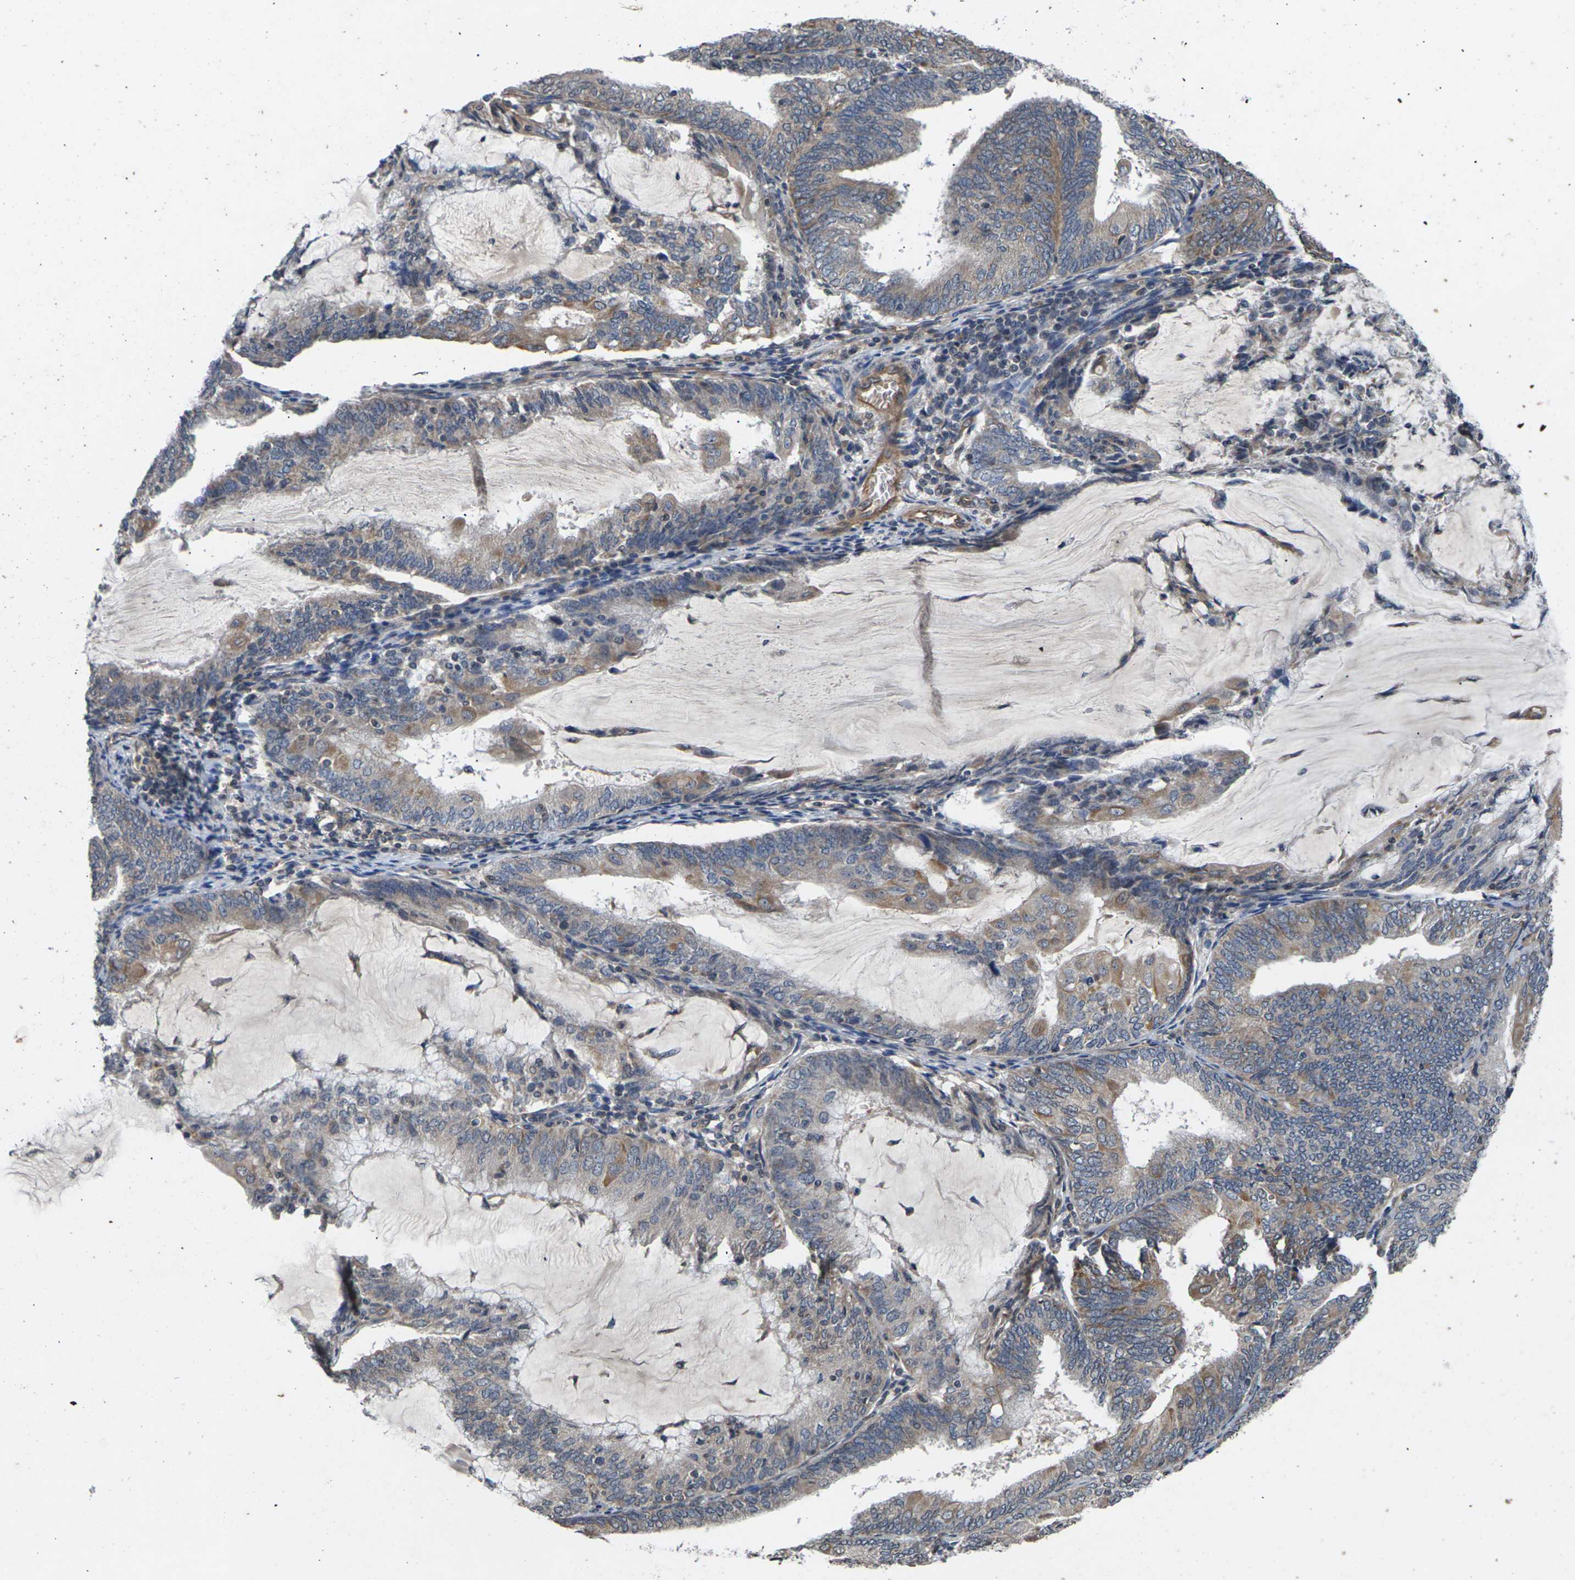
{"staining": {"intensity": "moderate", "quantity": ">75%", "location": "cytoplasmic/membranous"}, "tissue": "endometrial cancer", "cell_type": "Tumor cells", "image_type": "cancer", "snomed": [{"axis": "morphology", "description": "Adenocarcinoma, NOS"}, {"axis": "topography", "description": "Endometrium"}], "caption": "There is medium levels of moderate cytoplasmic/membranous staining in tumor cells of endometrial cancer (adenocarcinoma), as demonstrated by immunohistochemical staining (brown color).", "gene": "DKK2", "patient": {"sex": "female", "age": 81}}